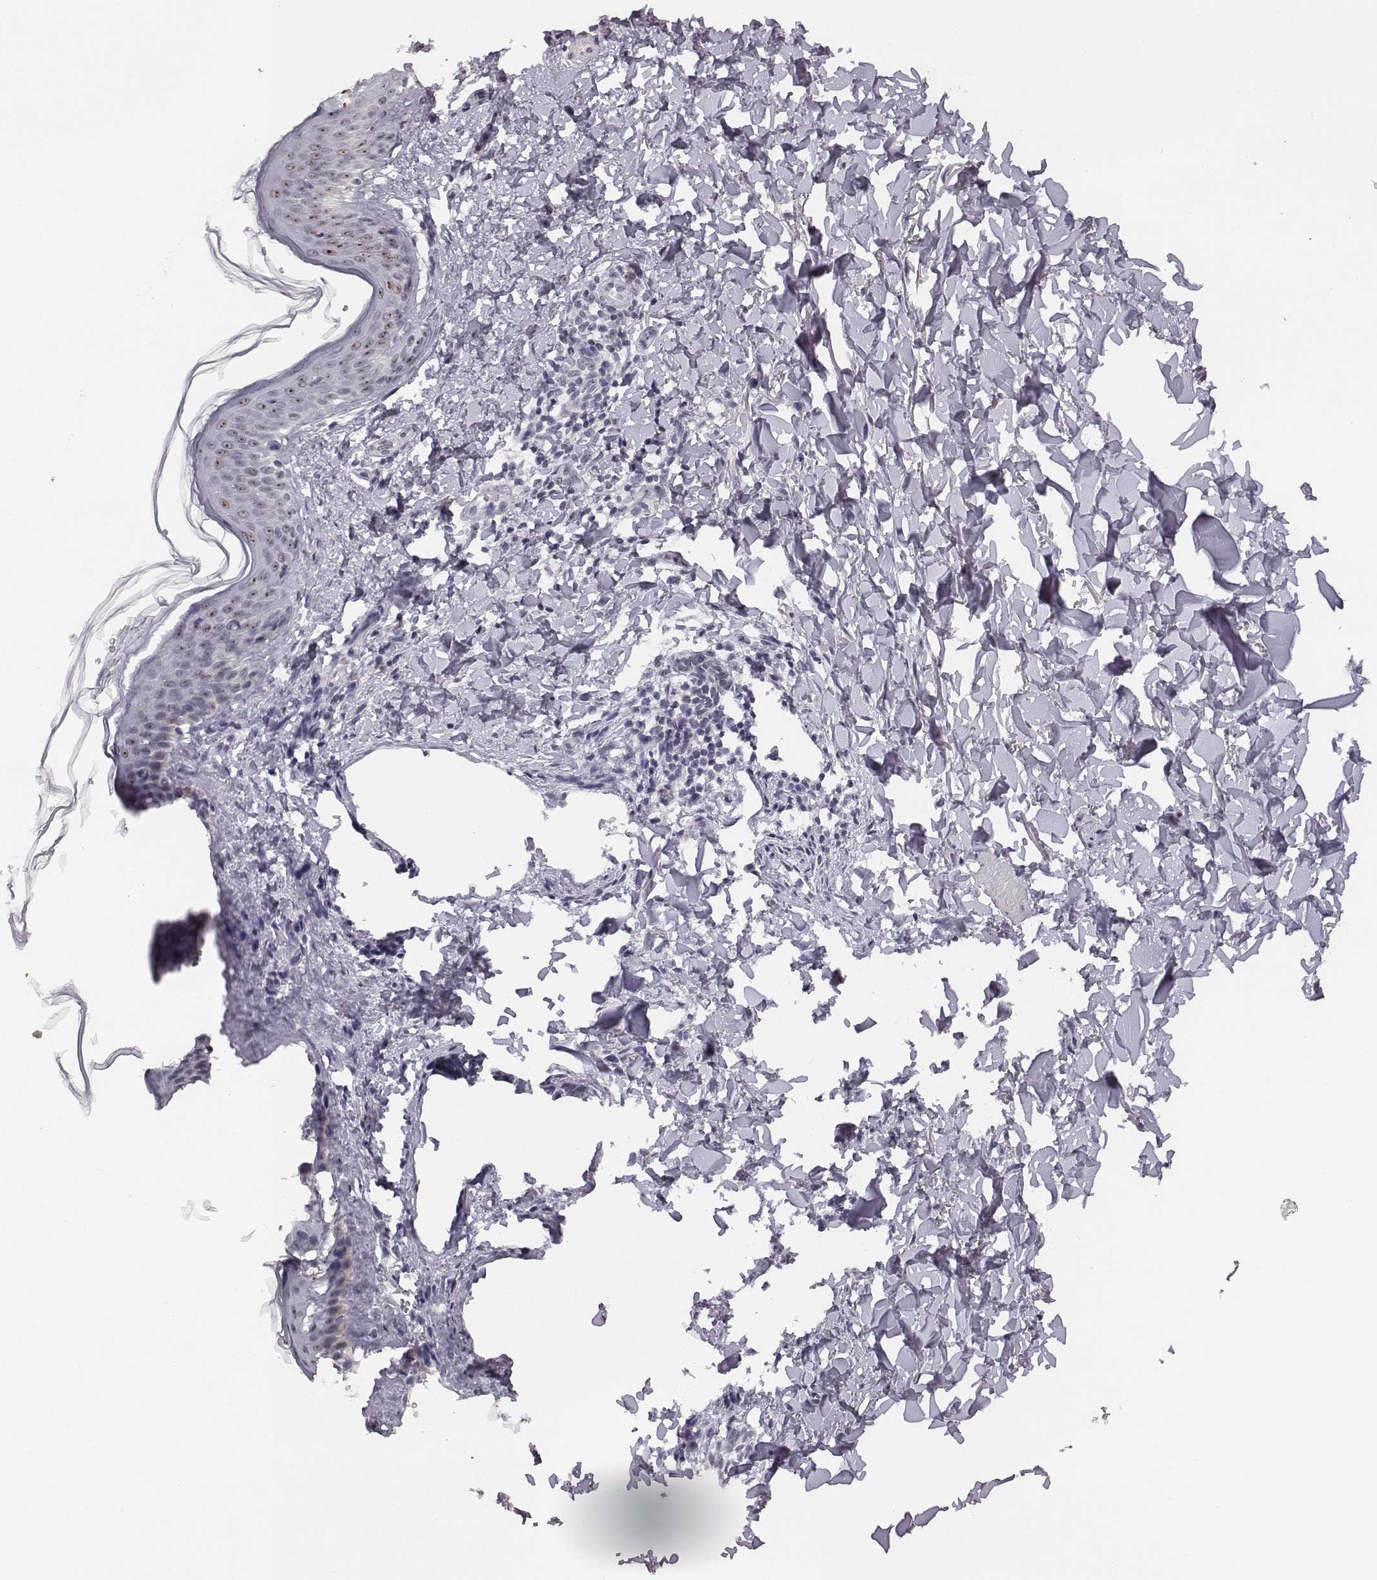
{"staining": {"intensity": "negative", "quantity": "none", "location": "none"}, "tissue": "skin cancer", "cell_type": "Tumor cells", "image_type": "cancer", "snomed": [{"axis": "morphology", "description": "Normal tissue, NOS"}, {"axis": "morphology", "description": "Basal cell carcinoma"}, {"axis": "topography", "description": "Skin"}], "caption": "This is a photomicrograph of immunohistochemistry staining of skin cancer, which shows no staining in tumor cells.", "gene": "NIFK", "patient": {"sex": "male", "age": 46}}